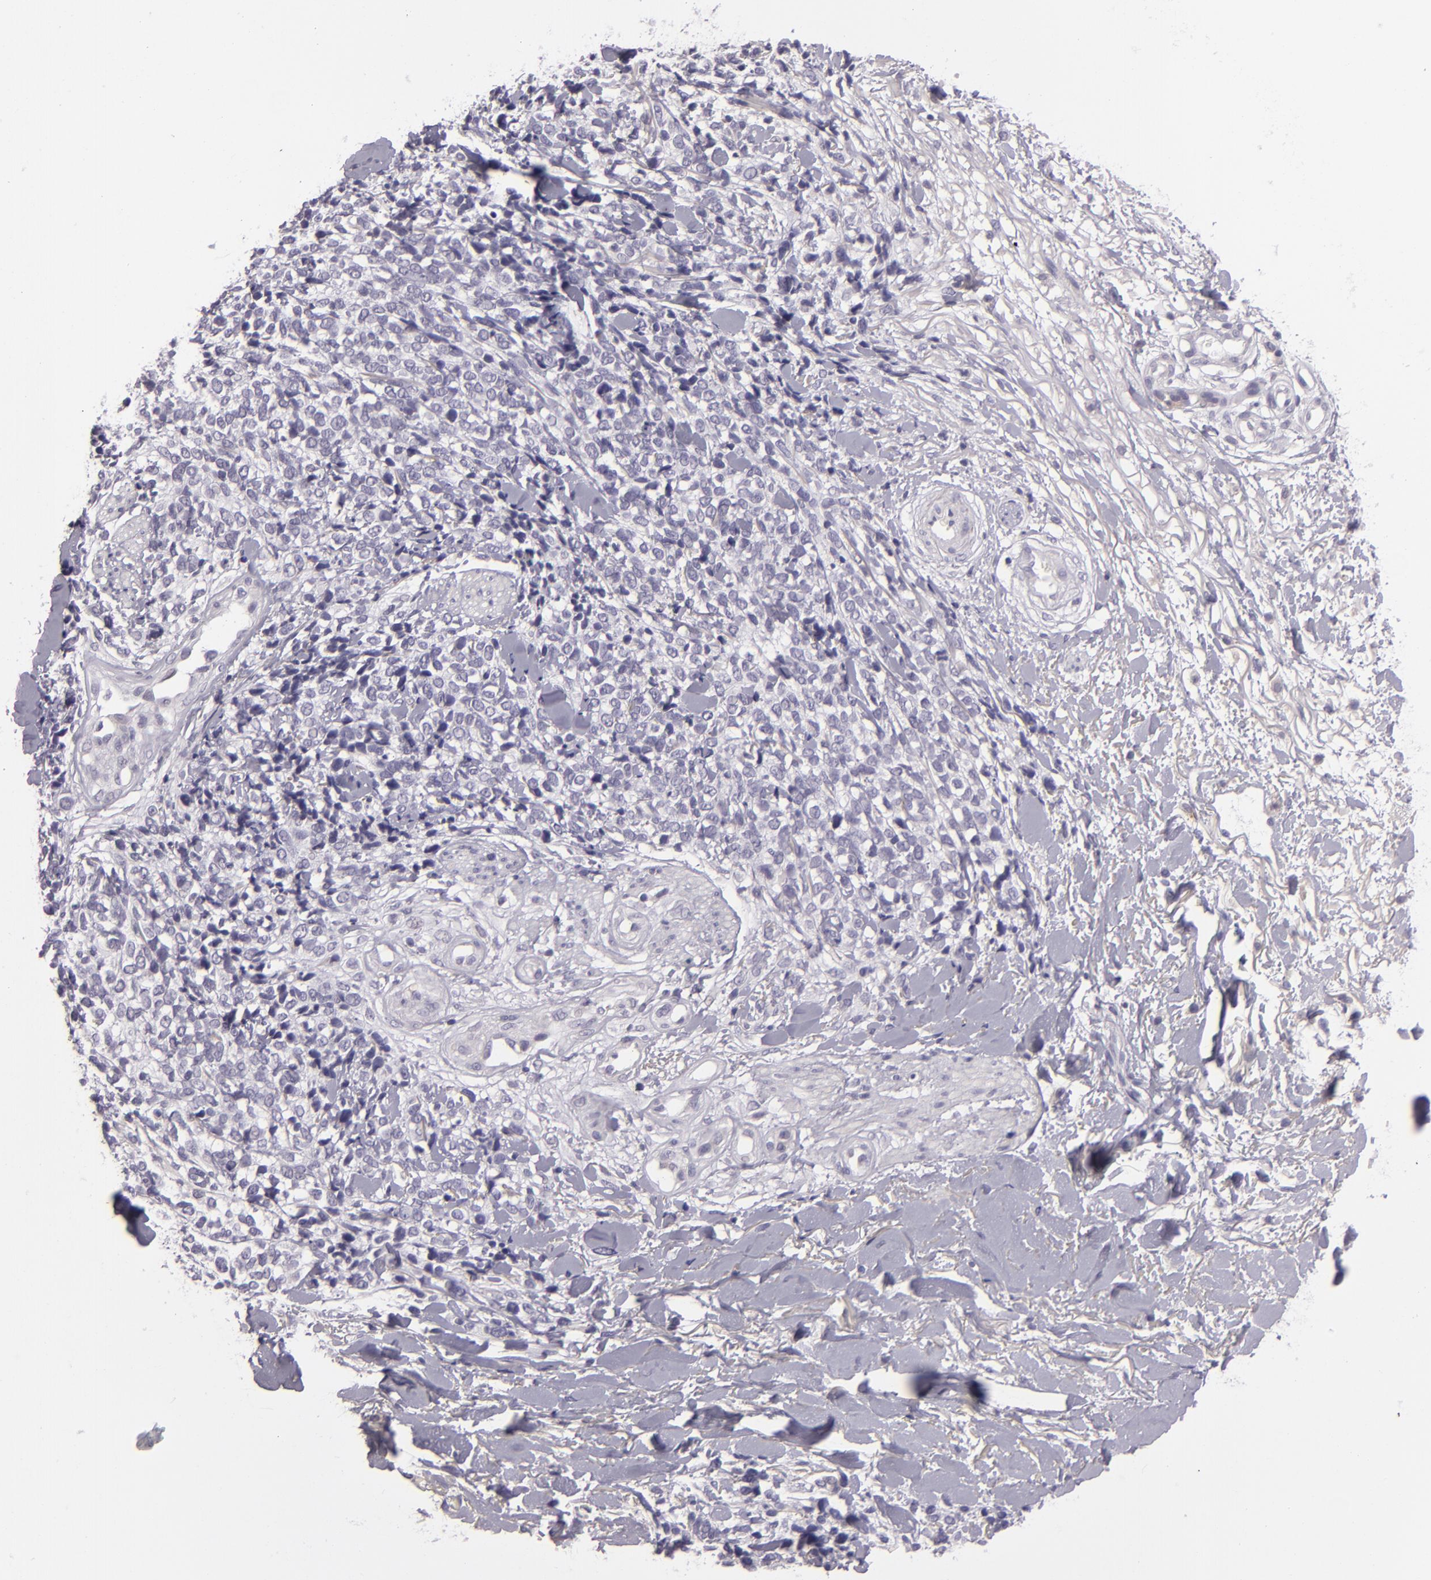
{"staining": {"intensity": "negative", "quantity": "none", "location": "none"}, "tissue": "melanoma", "cell_type": "Tumor cells", "image_type": "cancer", "snomed": [{"axis": "morphology", "description": "Malignant melanoma, NOS"}, {"axis": "topography", "description": "Skin"}], "caption": "High power microscopy histopathology image of an immunohistochemistry (IHC) photomicrograph of melanoma, revealing no significant staining in tumor cells. (DAB (3,3'-diaminobenzidine) immunohistochemistry visualized using brightfield microscopy, high magnification).", "gene": "EGFL6", "patient": {"sex": "female", "age": 85}}